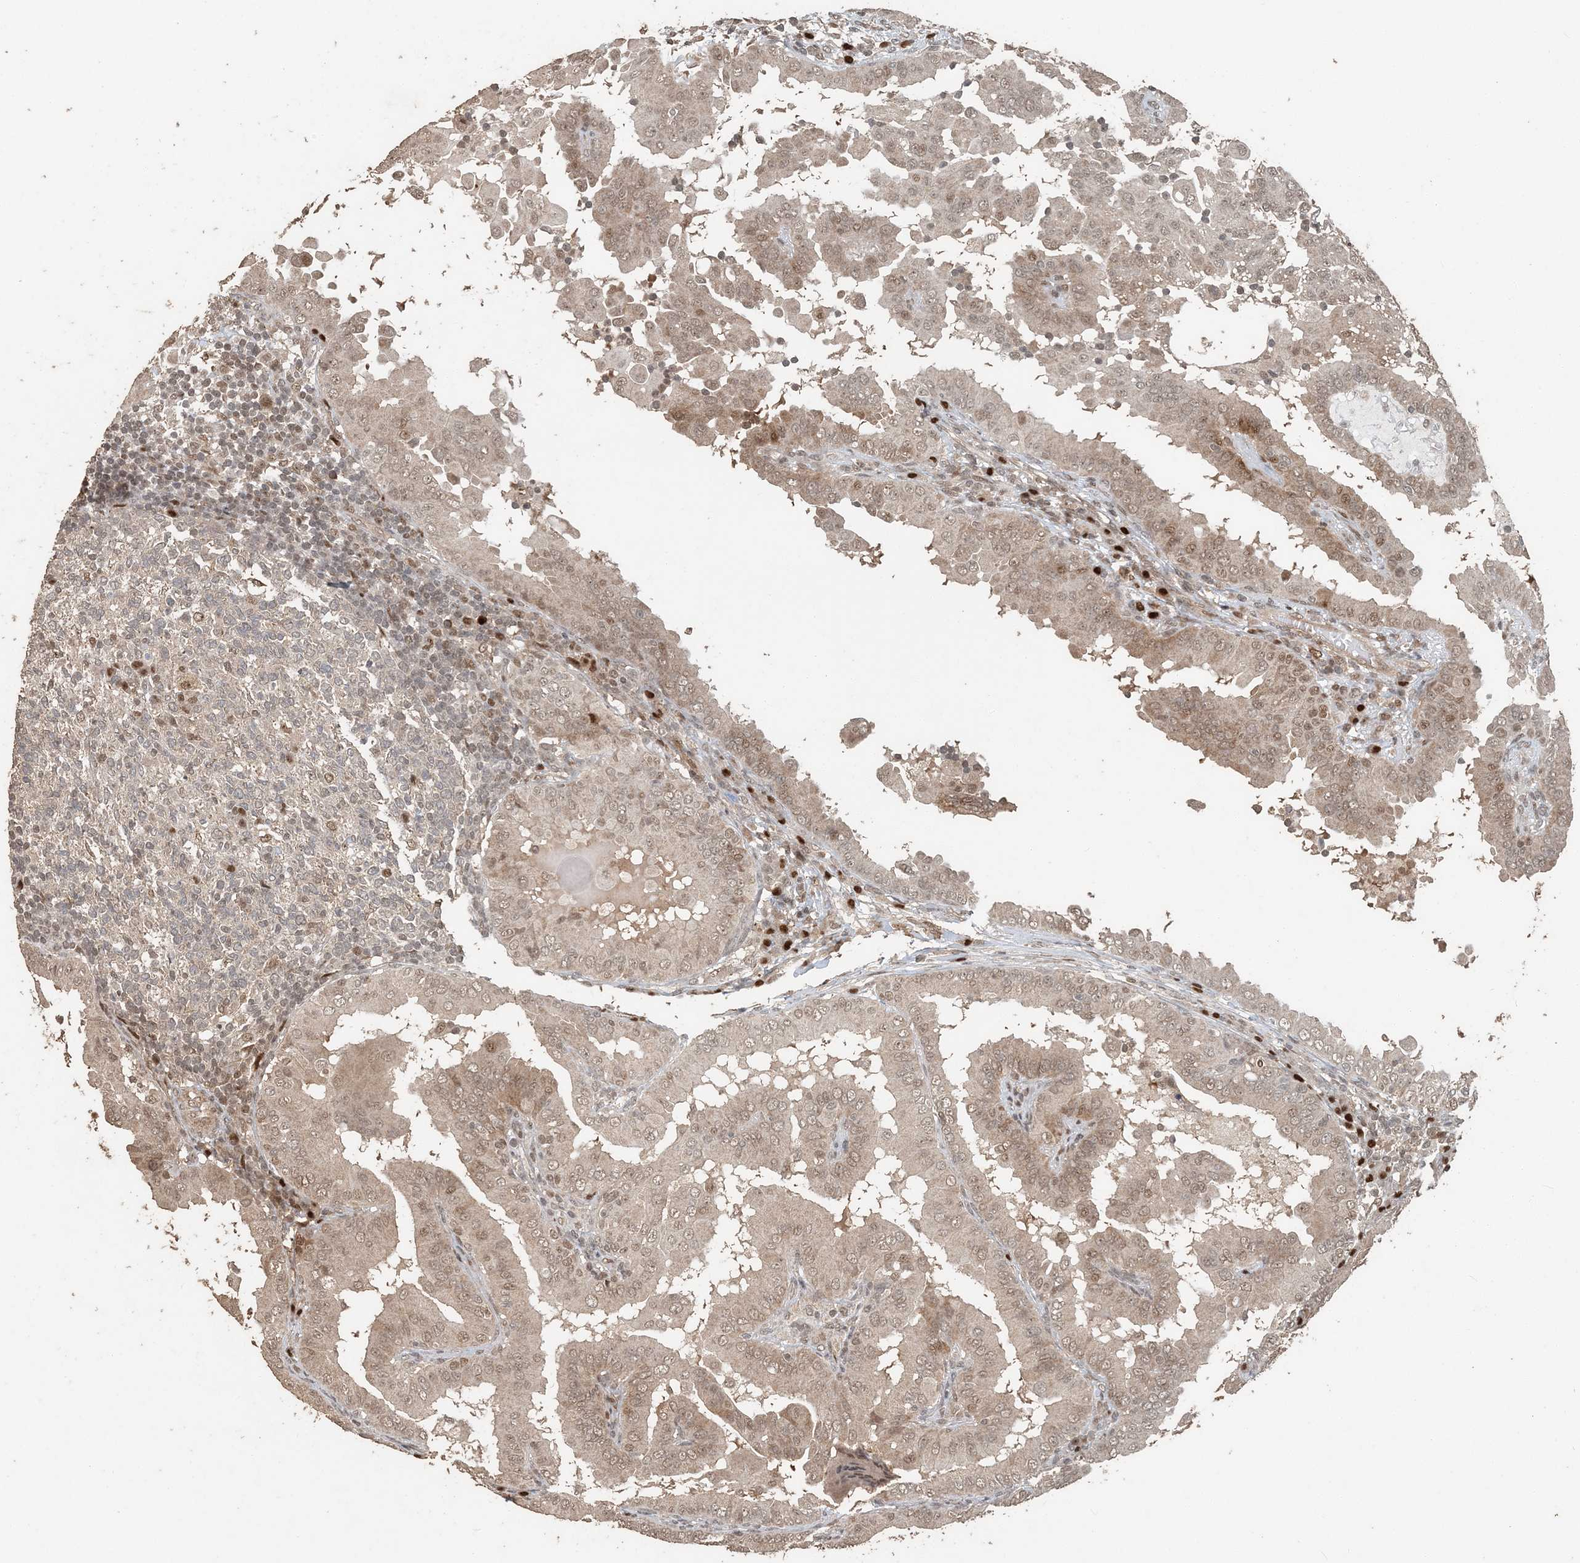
{"staining": {"intensity": "weak", "quantity": ">75%", "location": "nuclear"}, "tissue": "thyroid cancer", "cell_type": "Tumor cells", "image_type": "cancer", "snomed": [{"axis": "morphology", "description": "Papillary adenocarcinoma, NOS"}, {"axis": "topography", "description": "Thyroid gland"}], "caption": "The micrograph exhibits staining of papillary adenocarcinoma (thyroid), revealing weak nuclear protein staining (brown color) within tumor cells. The staining was performed using DAB to visualize the protein expression in brown, while the nuclei were stained in blue with hematoxylin (Magnification: 20x).", "gene": "ATP13A2", "patient": {"sex": "male", "age": 33}}